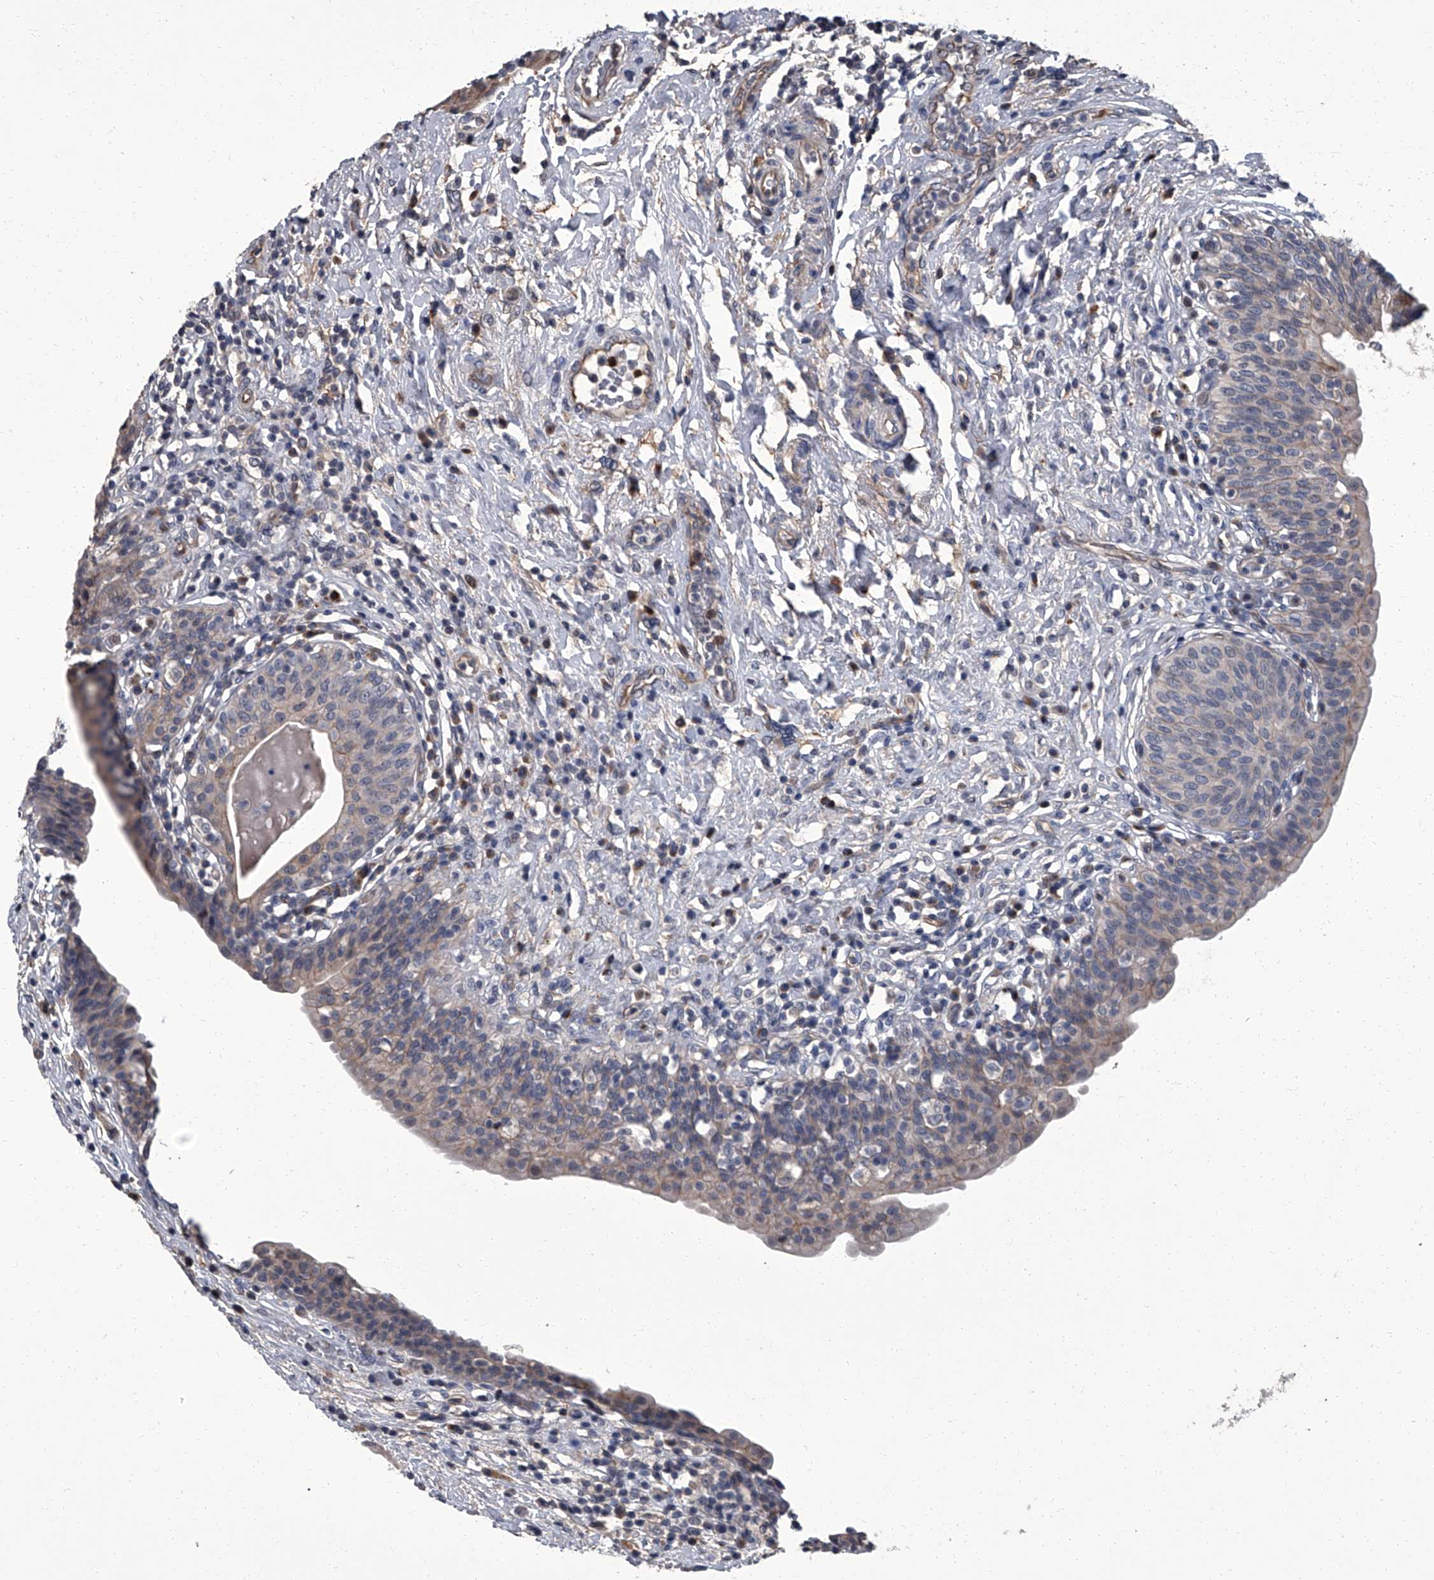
{"staining": {"intensity": "weak", "quantity": "25%-75%", "location": "cytoplasmic/membranous"}, "tissue": "urinary bladder", "cell_type": "Urothelial cells", "image_type": "normal", "snomed": [{"axis": "morphology", "description": "Normal tissue, NOS"}, {"axis": "topography", "description": "Urinary bladder"}], "caption": "IHC staining of unremarkable urinary bladder, which displays low levels of weak cytoplasmic/membranous staining in approximately 25%-75% of urothelial cells indicating weak cytoplasmic/membranous protein expression. The staining was performed using DAB (3,3'-diaminobenzidine) (brown) for protein detection and nuclei were counterstained in hematoxylin (blue).", "gene": "SIRT4", "patient": {"sex": "male", "age": 83}}